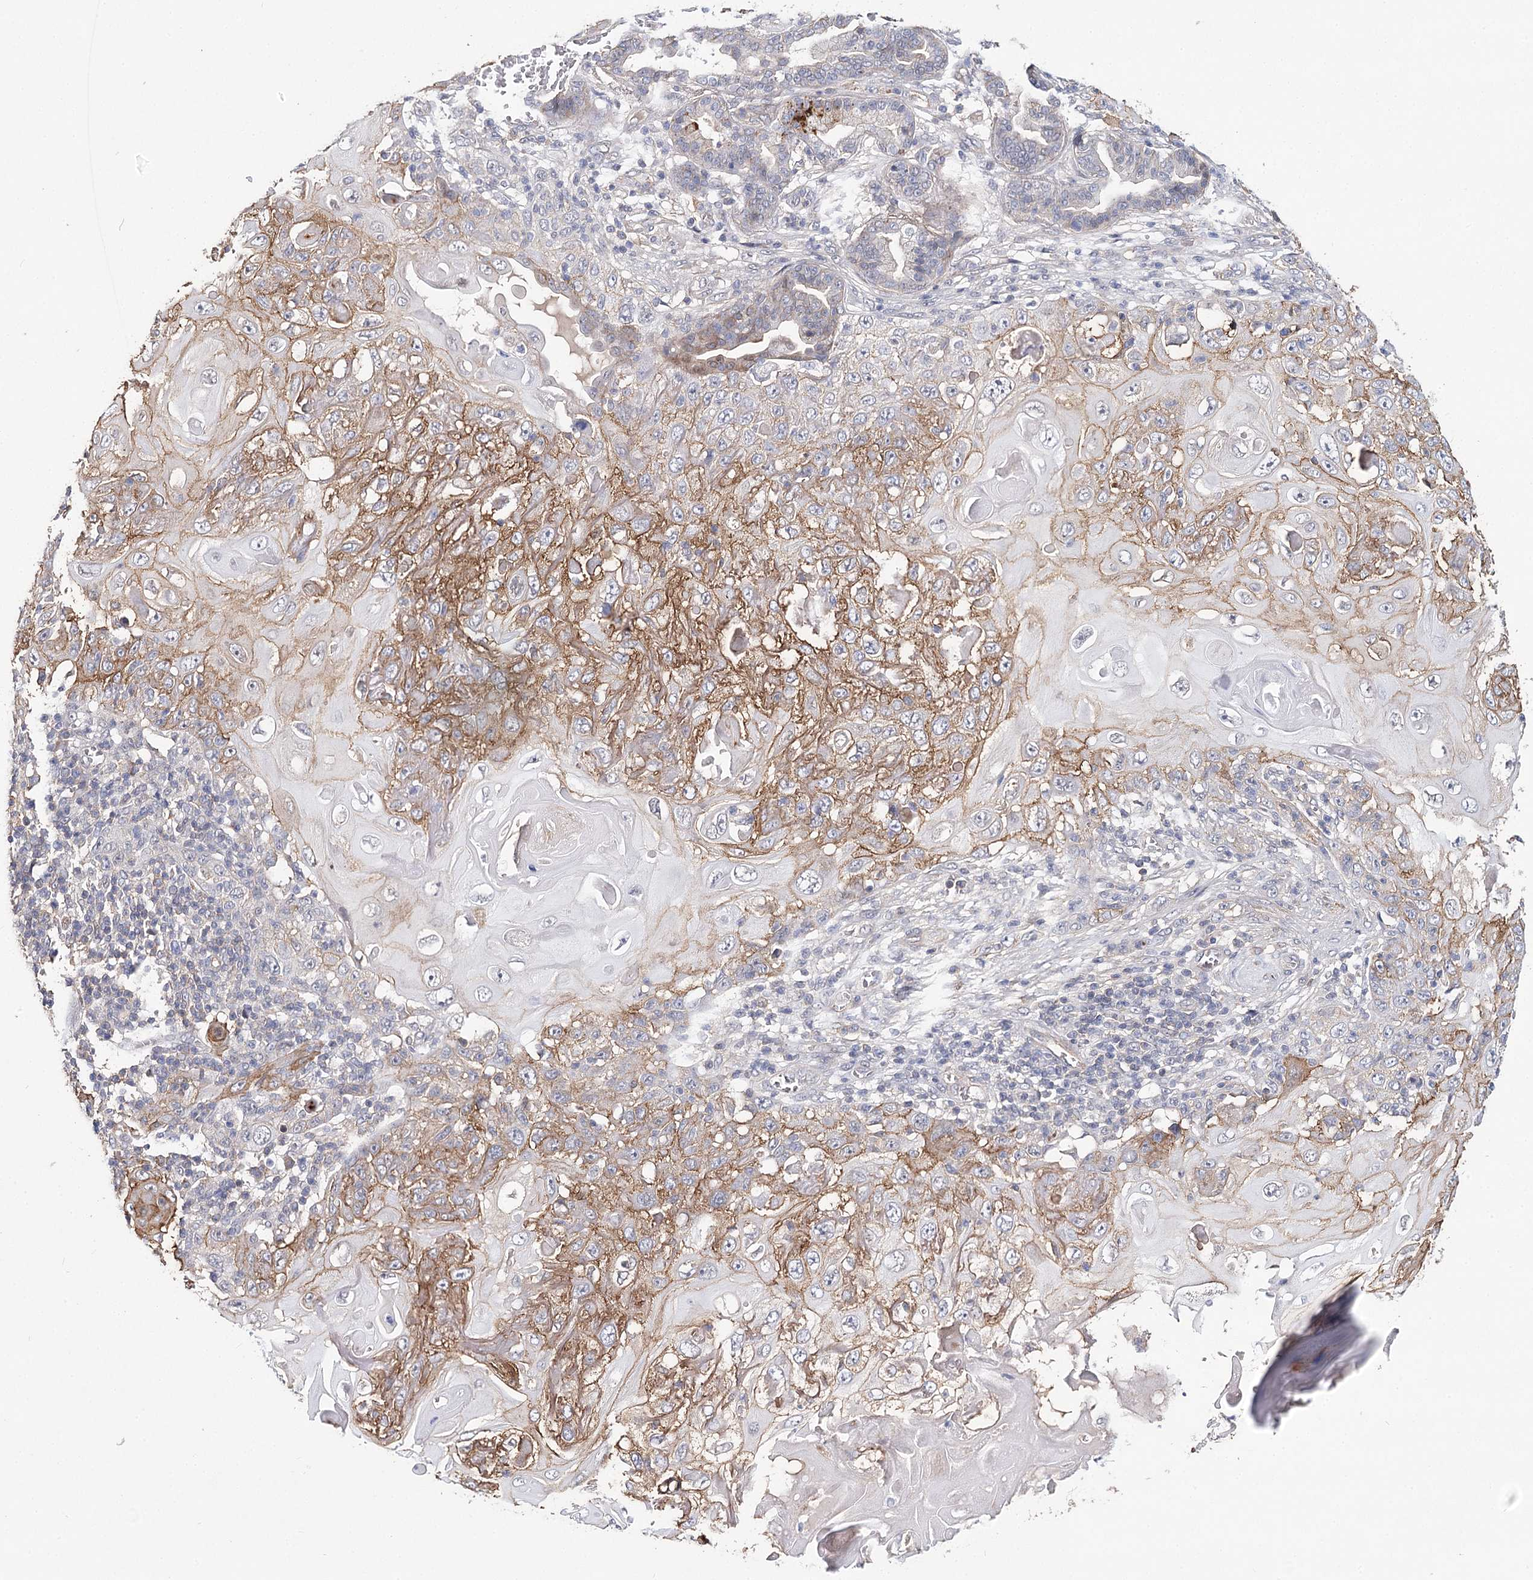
{"staining": {"intensity": "moderate", "quantity": ">75%", "location": "cytoplasmic/membranous"}, "tissue": "skin cancer", "cell_type": "Tumor cells", "image_type": "cancer", "snomed": [{"axis": "morphology", "description": "Squamous cell carcinoma, NOS"}, {"axis": "topography", "description": "Skin"}], "caption": "Protein staining by immunohistochemistry shows moderate cytoplasmic/membranous expression in approximately >75% of tumor cells in skin squamous cell carcinoma. (DAB (3,3'-diaminobenzidine) = brown stain, brightfield microscopy at high magnification).", "gene": "TMEM218", "patient": {"sex": "female", "age": 88}}